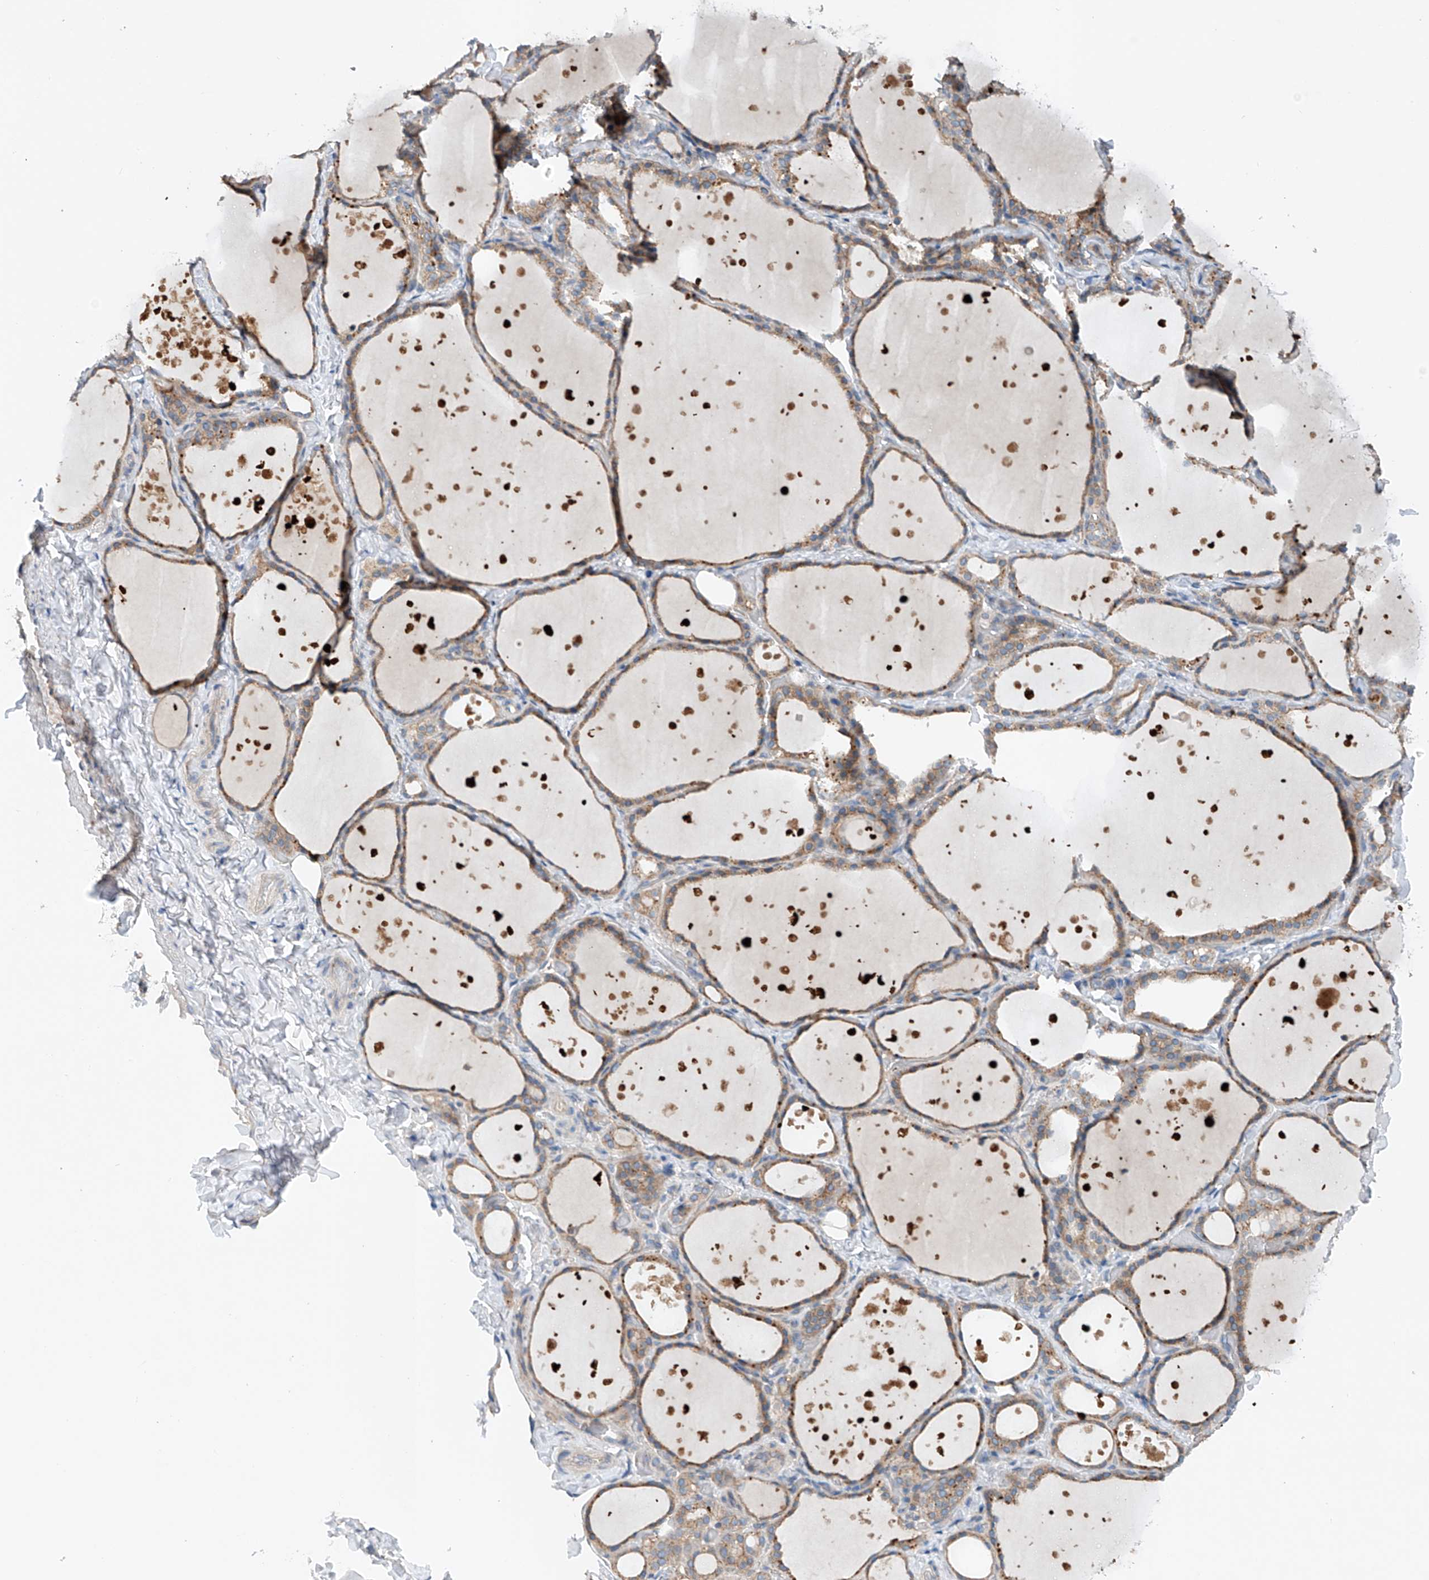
{"staining": {"intensity": "moderate", "quantity": ">75%", "location": "cytoplasmic/membranous"}, "tissue": "thyroid gland", "cell_type": "Glandular cells", "image_type": "normal", "snomed": [{"axis": "morphology", "description": "Normal tissue, NOS"}, {"axis": "topography", "description": "Thyroid gland"}], "caption": "Moderate cytoplasmic/membranous expression for a protein is present in approximately >75% of glandular cells of benign thyroid gland using IHC.", "gene": "CEP85L", "patient": {"sex": "female", "age": 44}}